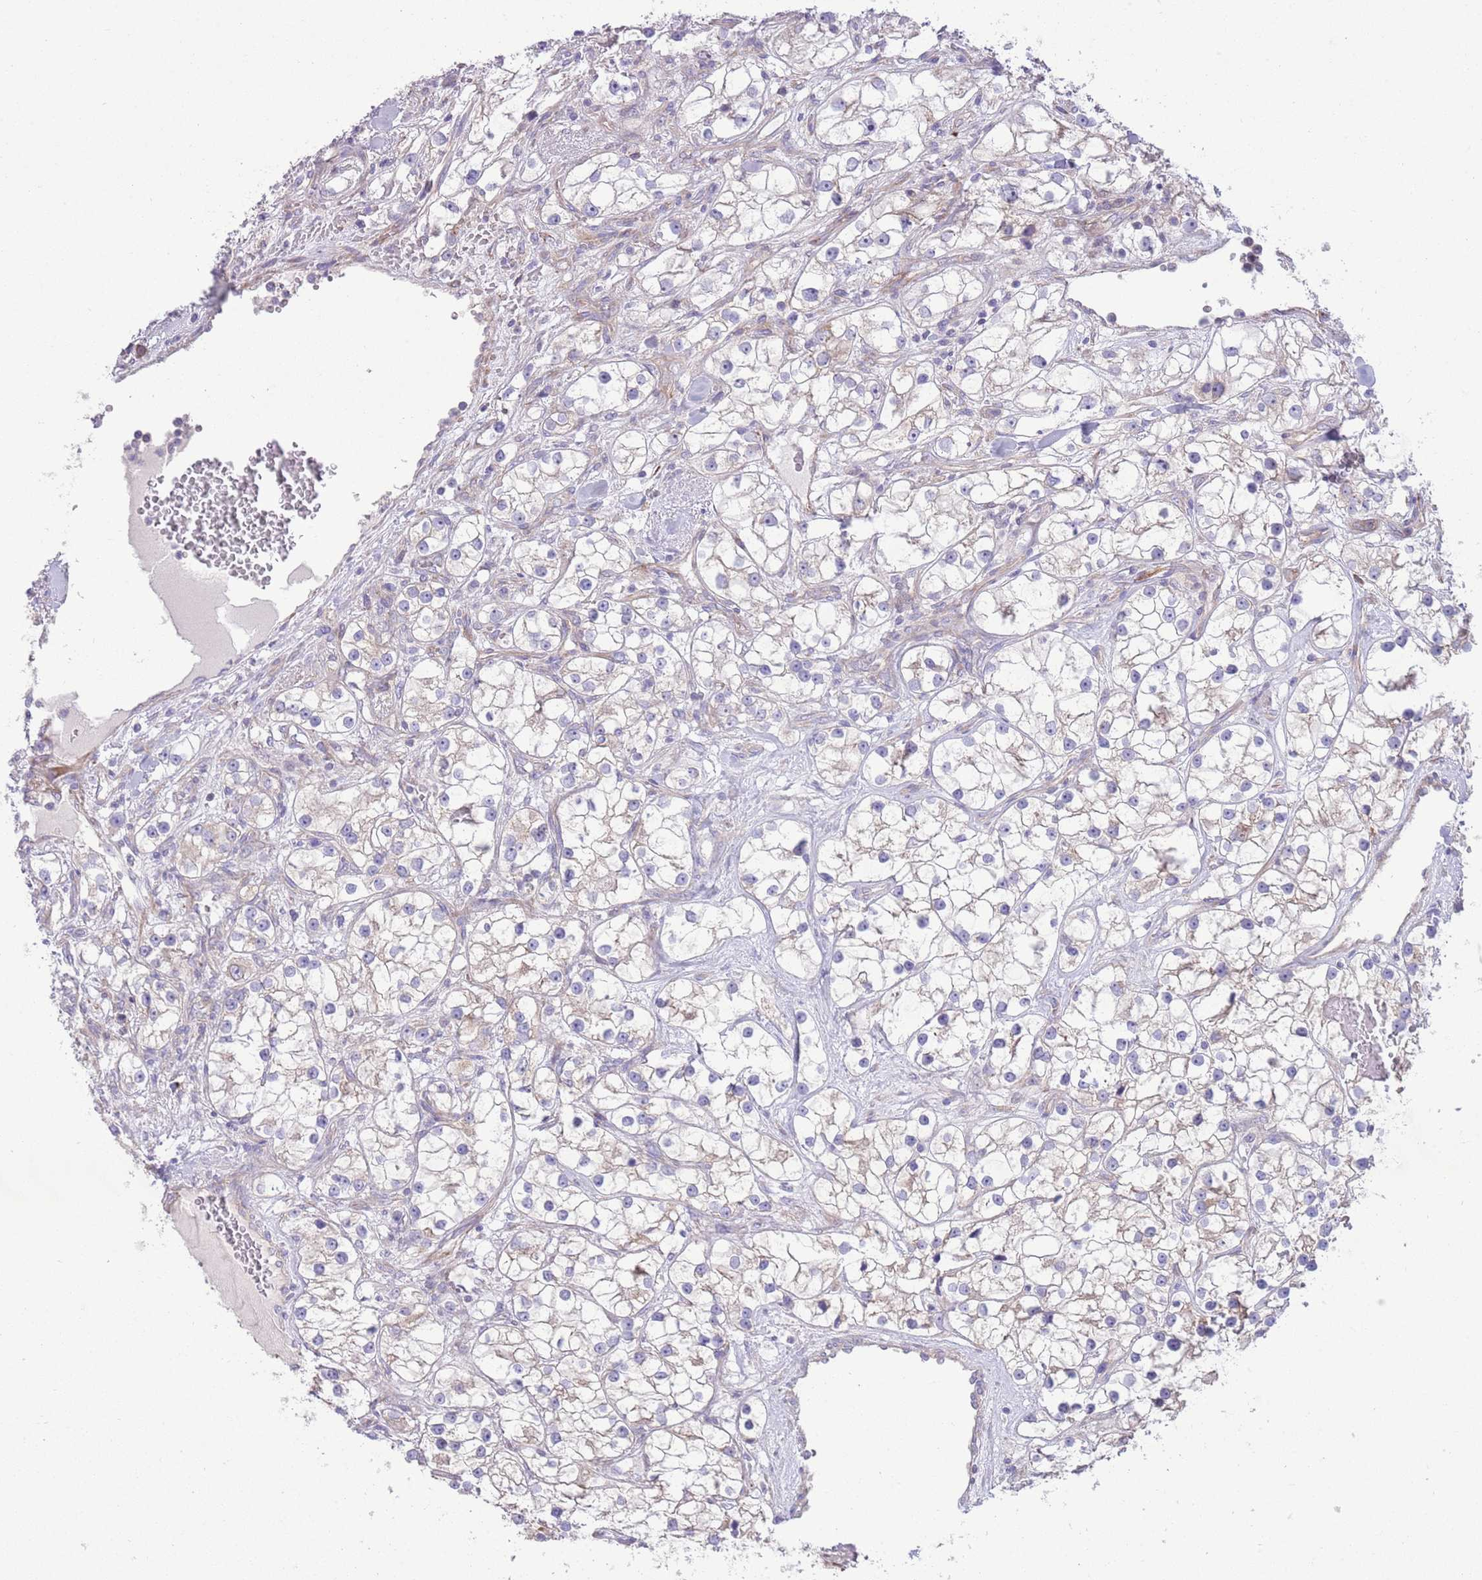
{"staining": {"intensity": "weak", "quantity": "25%-75%", "location": "cytoplasmic/membranous"}, "tissue": "renal cancer", "cell_type": "Tumor cells", "image_type": "cancer", "snomed": [{"axis": "morphology", "description": "Adenocarcinoma, NOS"}, {"axis": "topography", "description": "Kidney"}], "caption": "Weak cytoplasmic/membranous expression is seen in about 25%-75% of tumor cells in renal cancer (adenocarcinoma).", "gene": "TOMM5", "patient": {"sex": "male", "age": 77}}